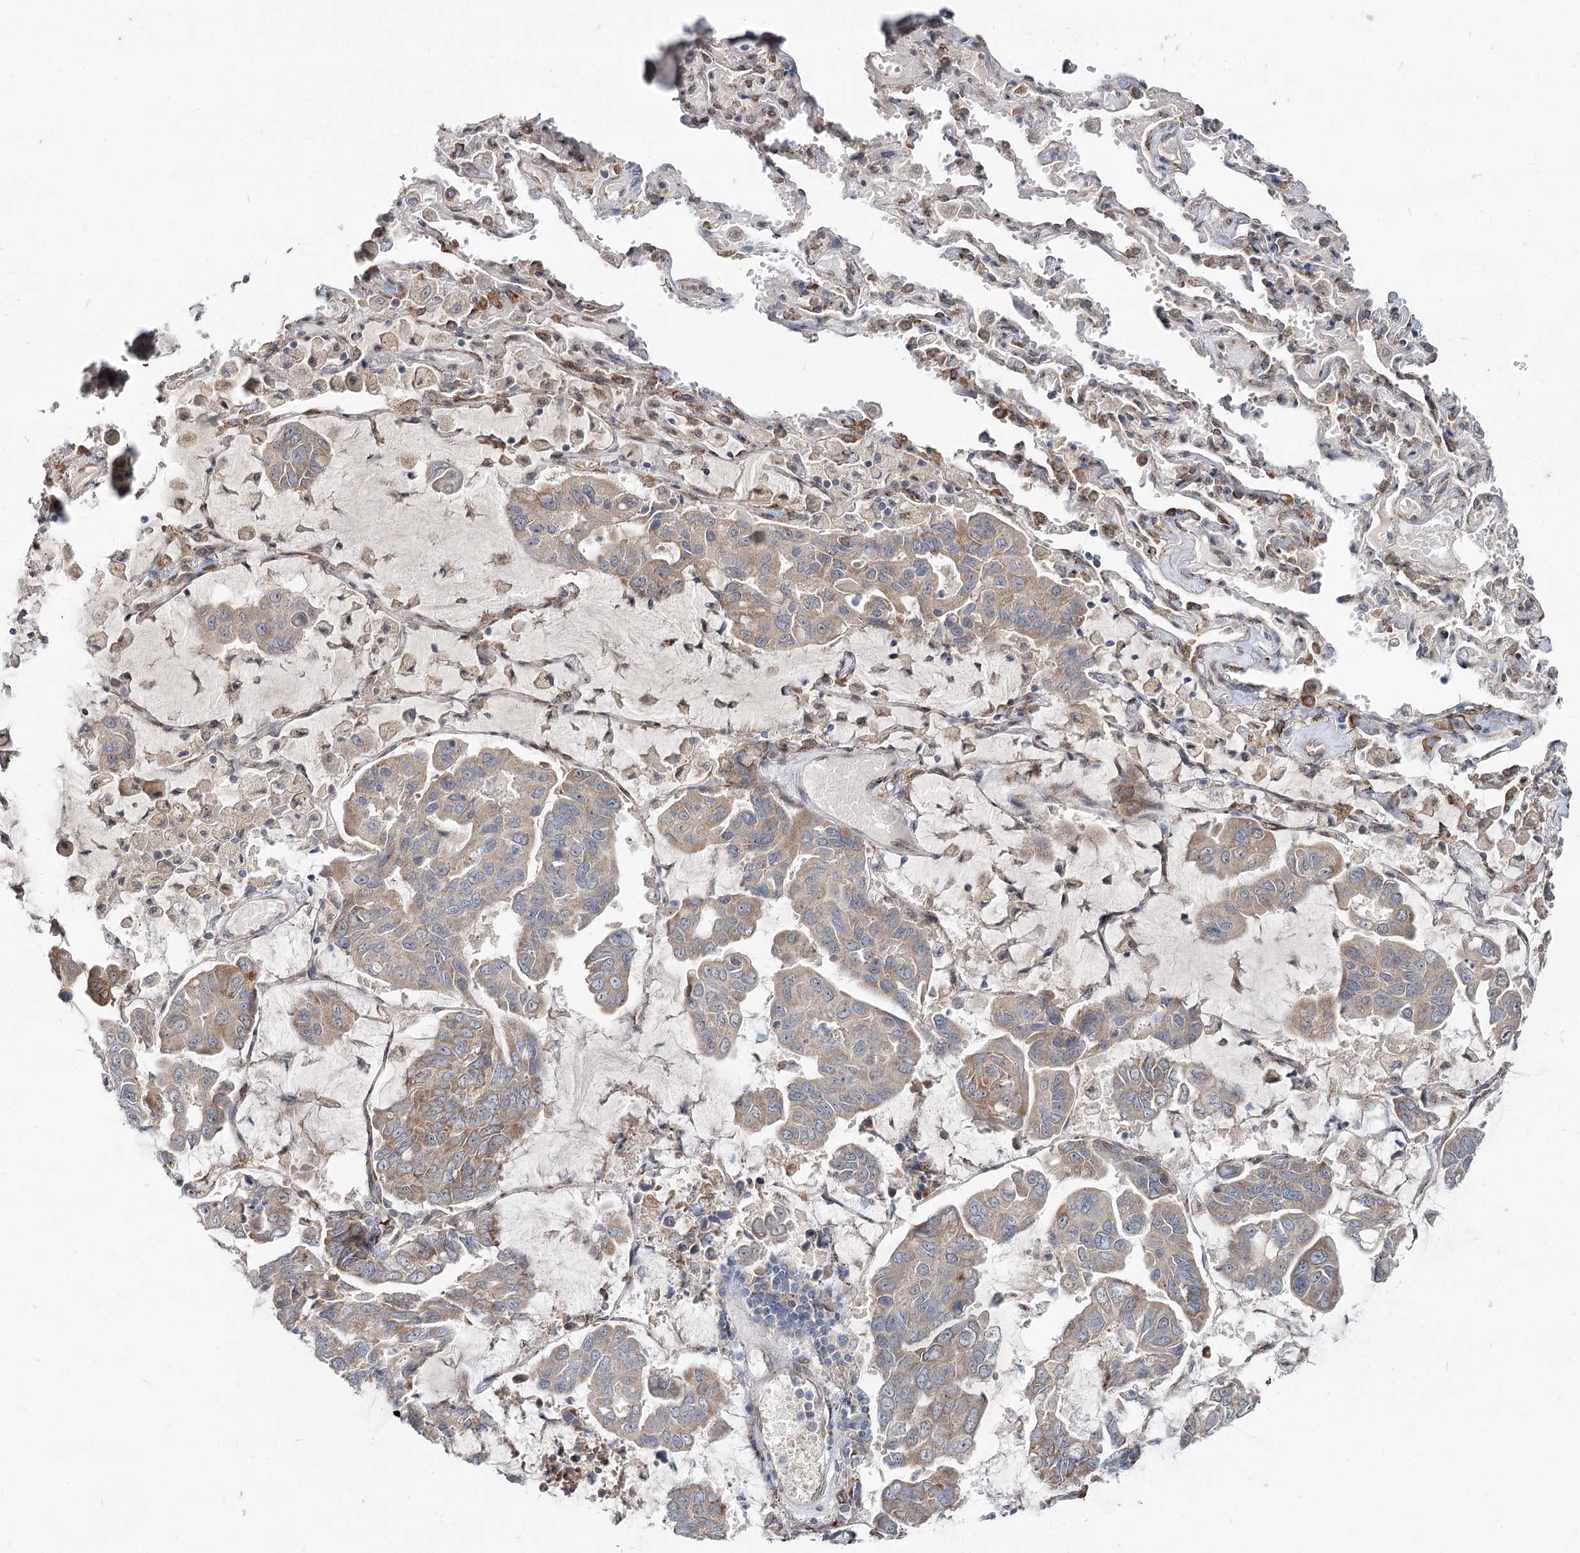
{"staining": {"intensity": "weak", "quantity": ">75%", "location": "cytoplasmic/membranous"}, "tissue": "lung cancer", "cell_type": "Tumor cells", "image_type": "cancer", "snomed": [{"axis": "morphology", "description": "Adenocarcinoma, NOS"}, {"axis": "topography", "description": "Lung"}], "caption": "IHC of human adenocarcinoma (lung) reveals low levels of weak cytoplasmic/membranous positivity in about >75% of tumor cells. The protein is stained brown, and the nuclei are stained in blue (DAB (3,3'-diaminobenzidine) IHC with brightfield microscopy, high magnification).", "gene": "SPART", "patient": {"sex": "male", "age": 64}}